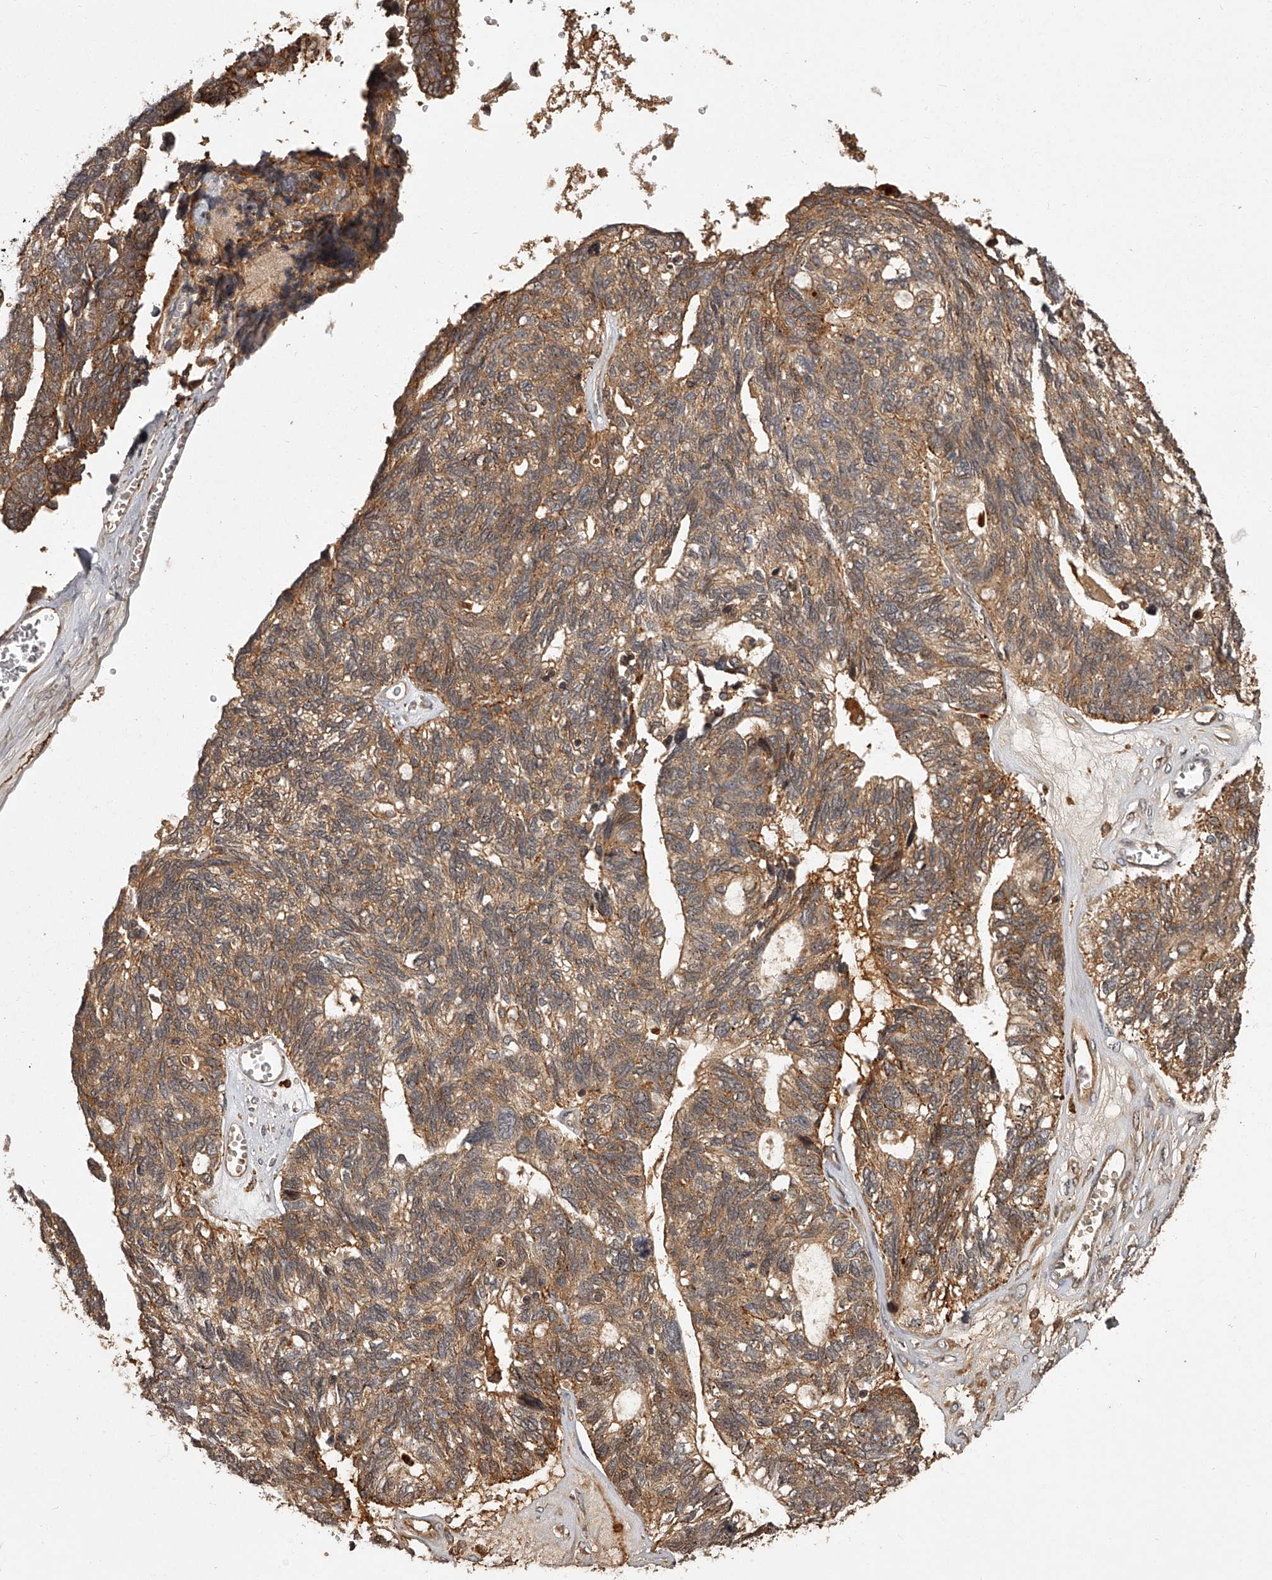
{"staining": {"intensity": "moderate", "quantity": ">75%", "location": "cytoplasmic/membranous"}, "tissue": "ovarian cancer", "cell_type": "Tumor cells", "image_type": "cancer", "snomed": [{"axis": "morphology", "description": "Cystadenocarcinoma, serous, NOS"}, {"axis": "topography", "description": "Ovary"}], "caption": "Ovarian cancer tissue reveals moderate cytoplasmic/membranous expression in about >75% of tumor cells, visualized by immunohistochemistry.", "gene": "CRYZL1", "patient": {"sex": "female", "age": 79}}